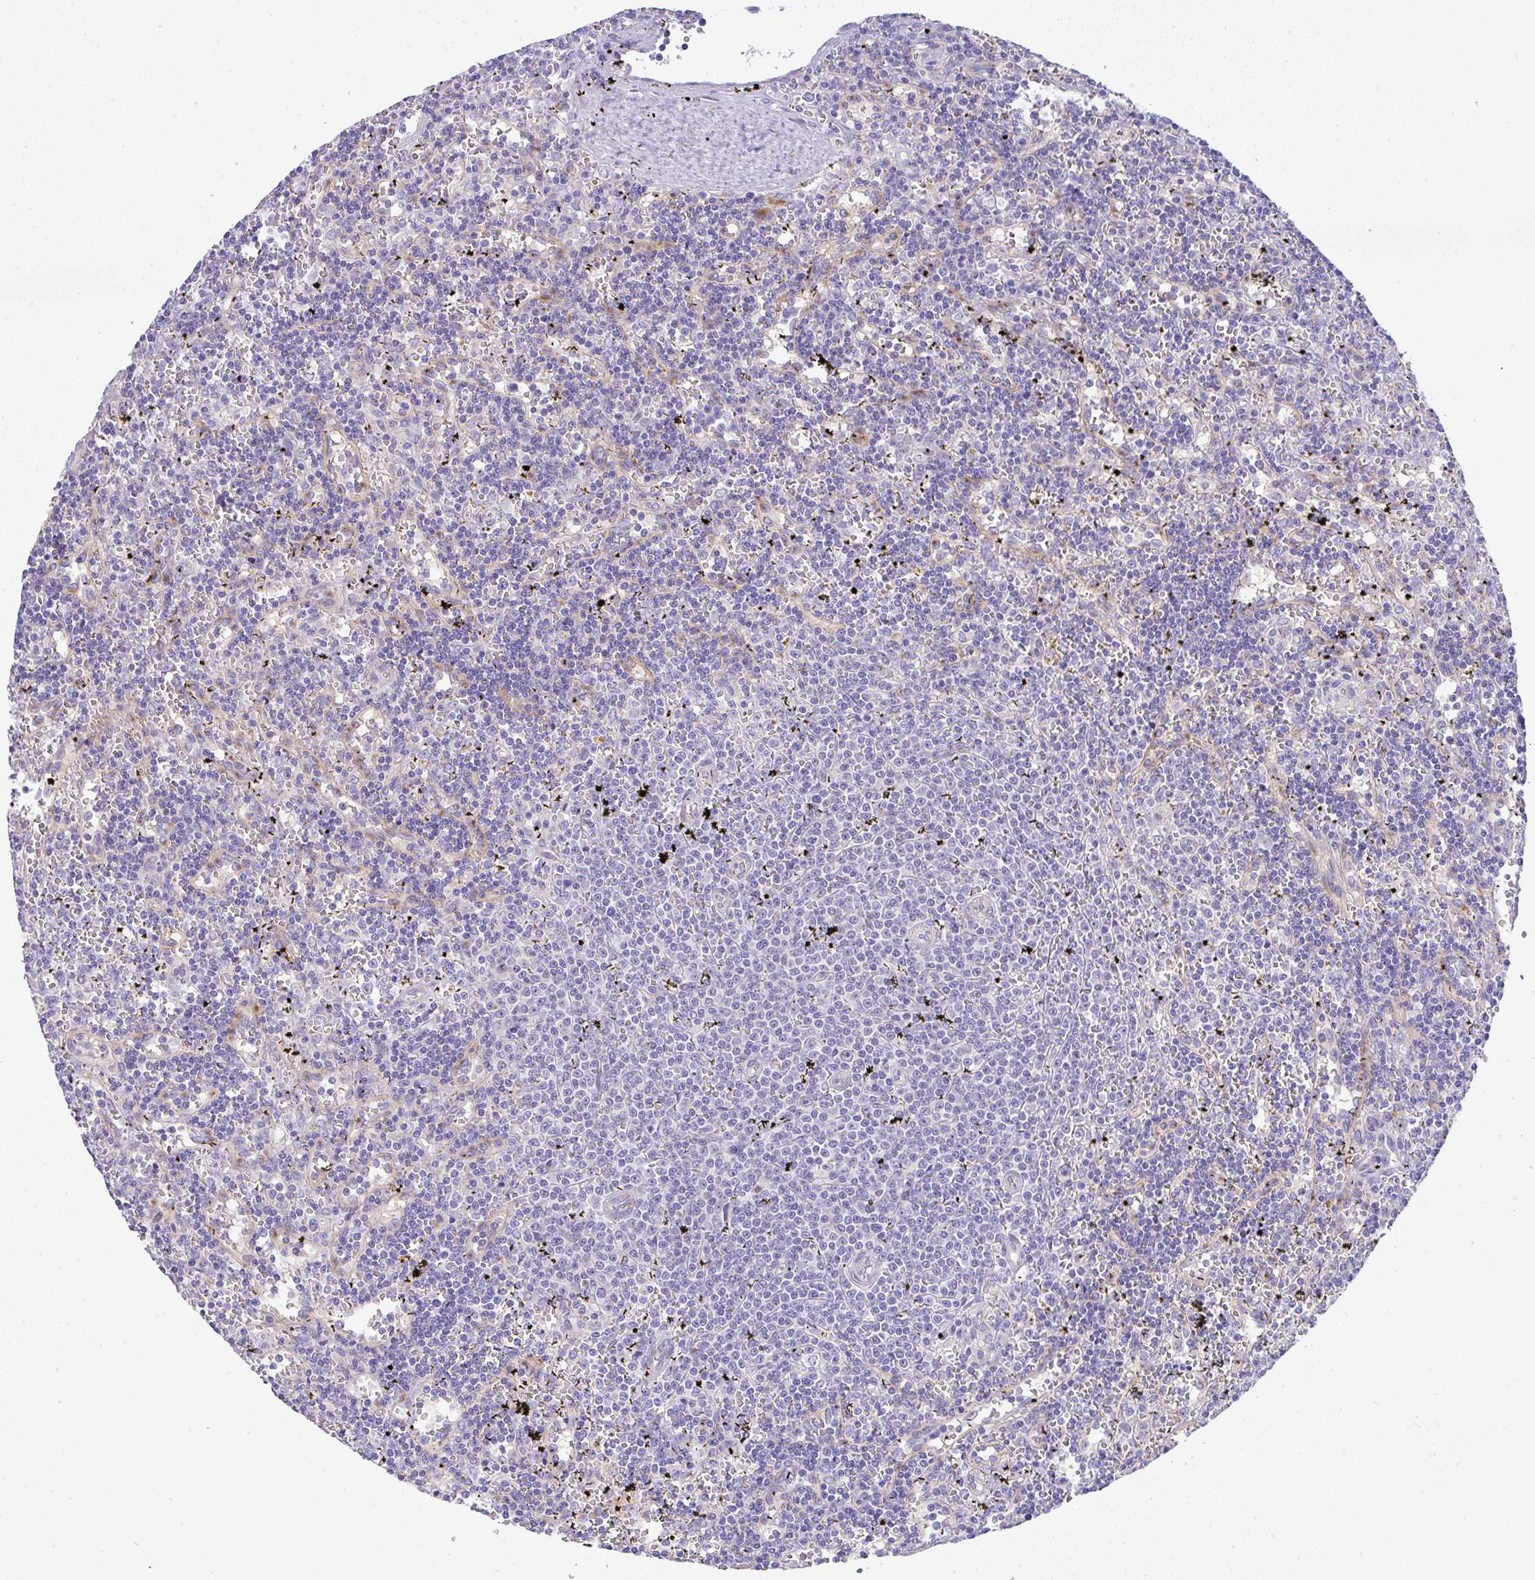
{"staining": {"intensity": "negative", "quantity": "none", "location": "none"}, "tissue": "lymphoma", "cell_type": "Tumor cells", "image_type": "cancer", "snomed": [{"axis": "morphology", "description": "Malignant lymphoma, non-Hodgkin's type, Low grade"}, {"axis": "topography", "description": "Spleen"}], "caption": "IHC image of malignant lymphoma, non-Hodgkin's type (low-grade) stained for a protein (brown), which shows no expression in tumor cells. The staining was performed using DAB (3,3'-diaminobenzidine) to visualize the protein expression in brown, while the nuclei were stained in blue with hematoxylin (Magnification: 20x).", "gene": "FAM177A1", "patient": {"sex": "male", "age": 60}}